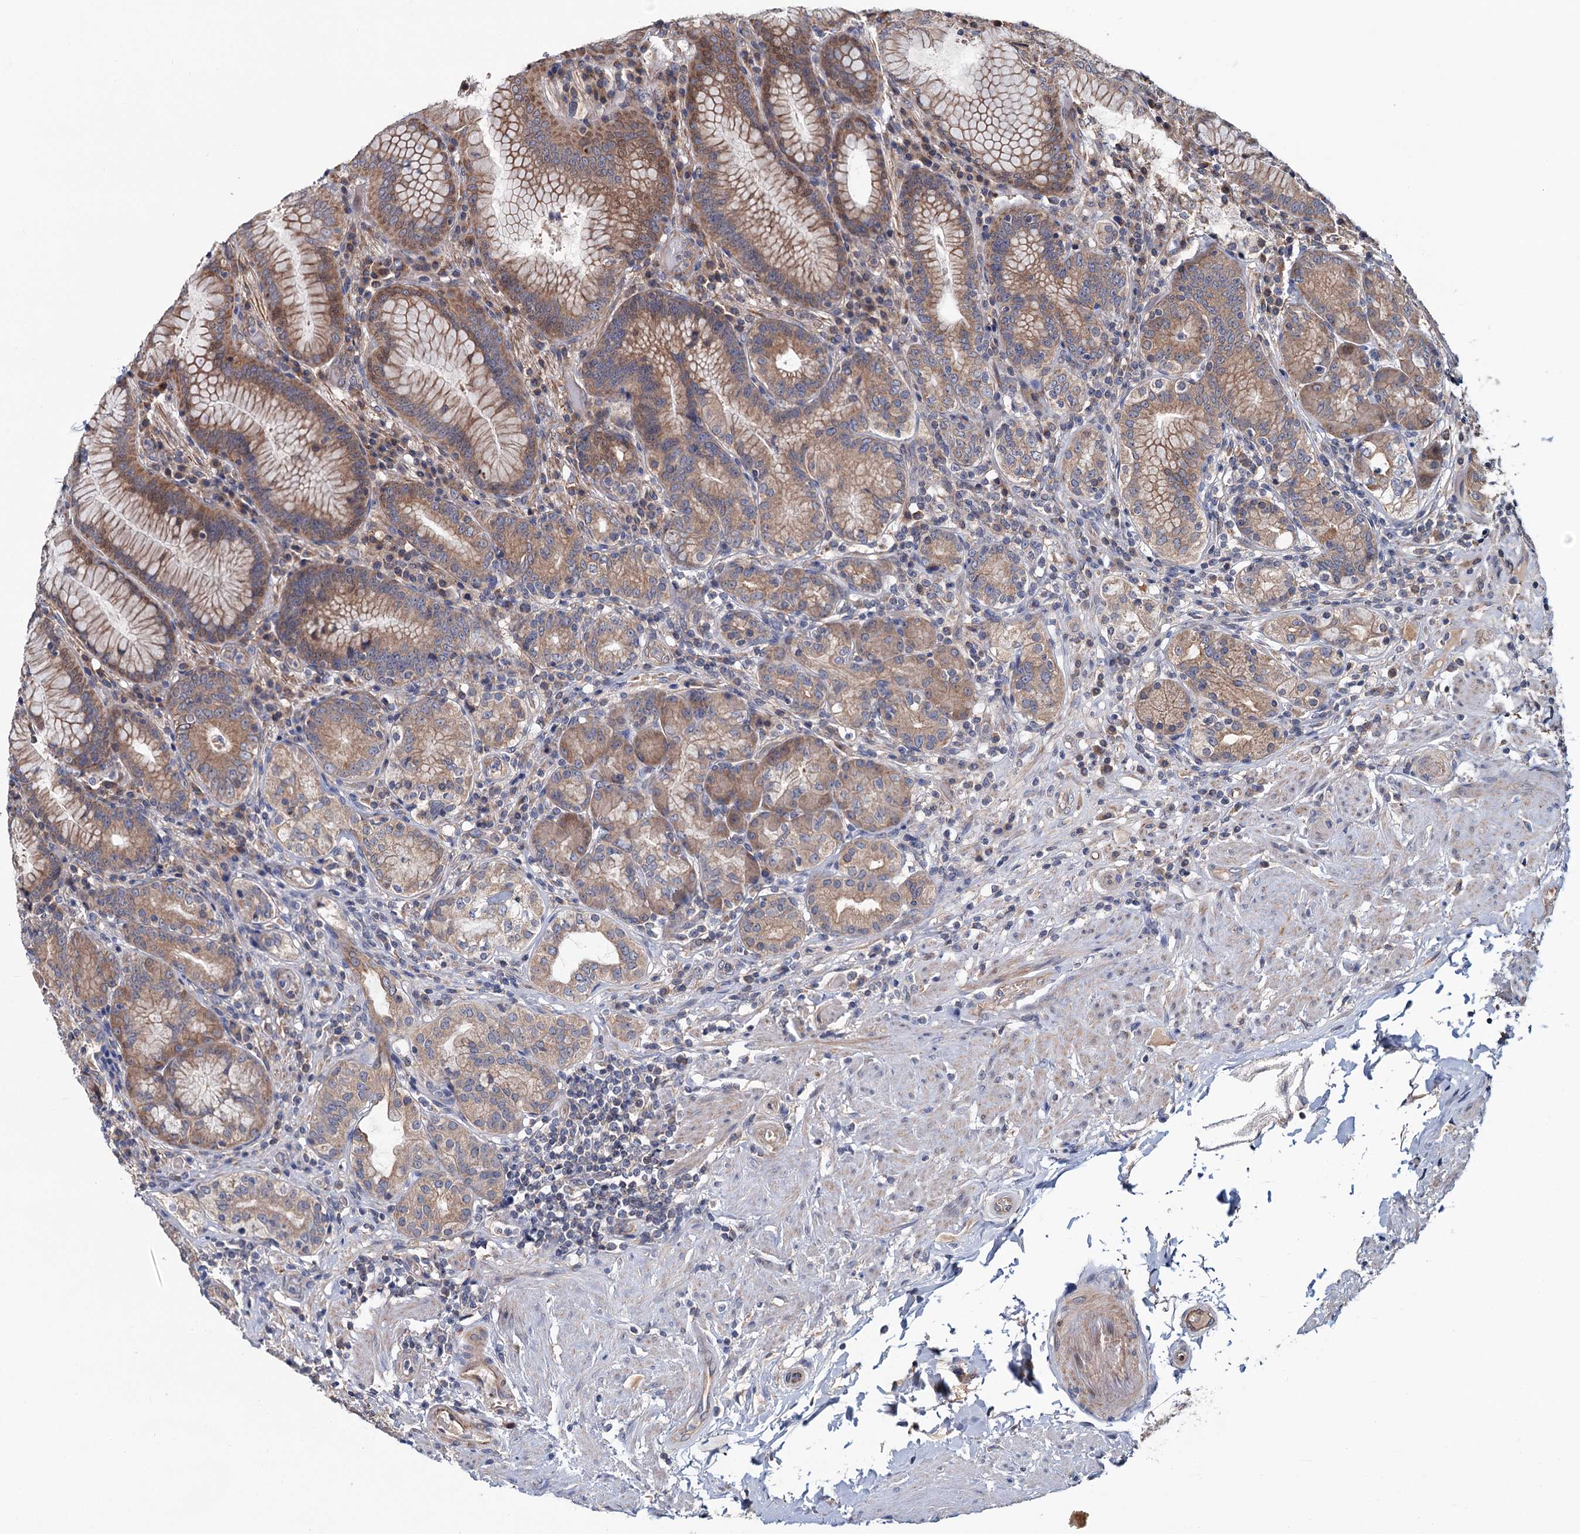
{"staining": {"intensity": "moderate", "quantity": ">75%", "location": "cytoplasmic/membranous"}, "tissue": "stomach", "cell_type": "Glandular cells", "image_type": "normal", "snomed": [{"axis": "morphology", "description": "Normal tissue, NOS"}, {"axis": "topography", "description": "Stomach, upper"}, {"axis": "topography", "description": "Stomach, lower"}], "caption": "Stomach stained with a brown dye displays moderate cytoplasmic/membranous positive expression in about >75% of glandular cells.", "gene": "MTRR", "patient": {"sex": "female", "age": 76}}